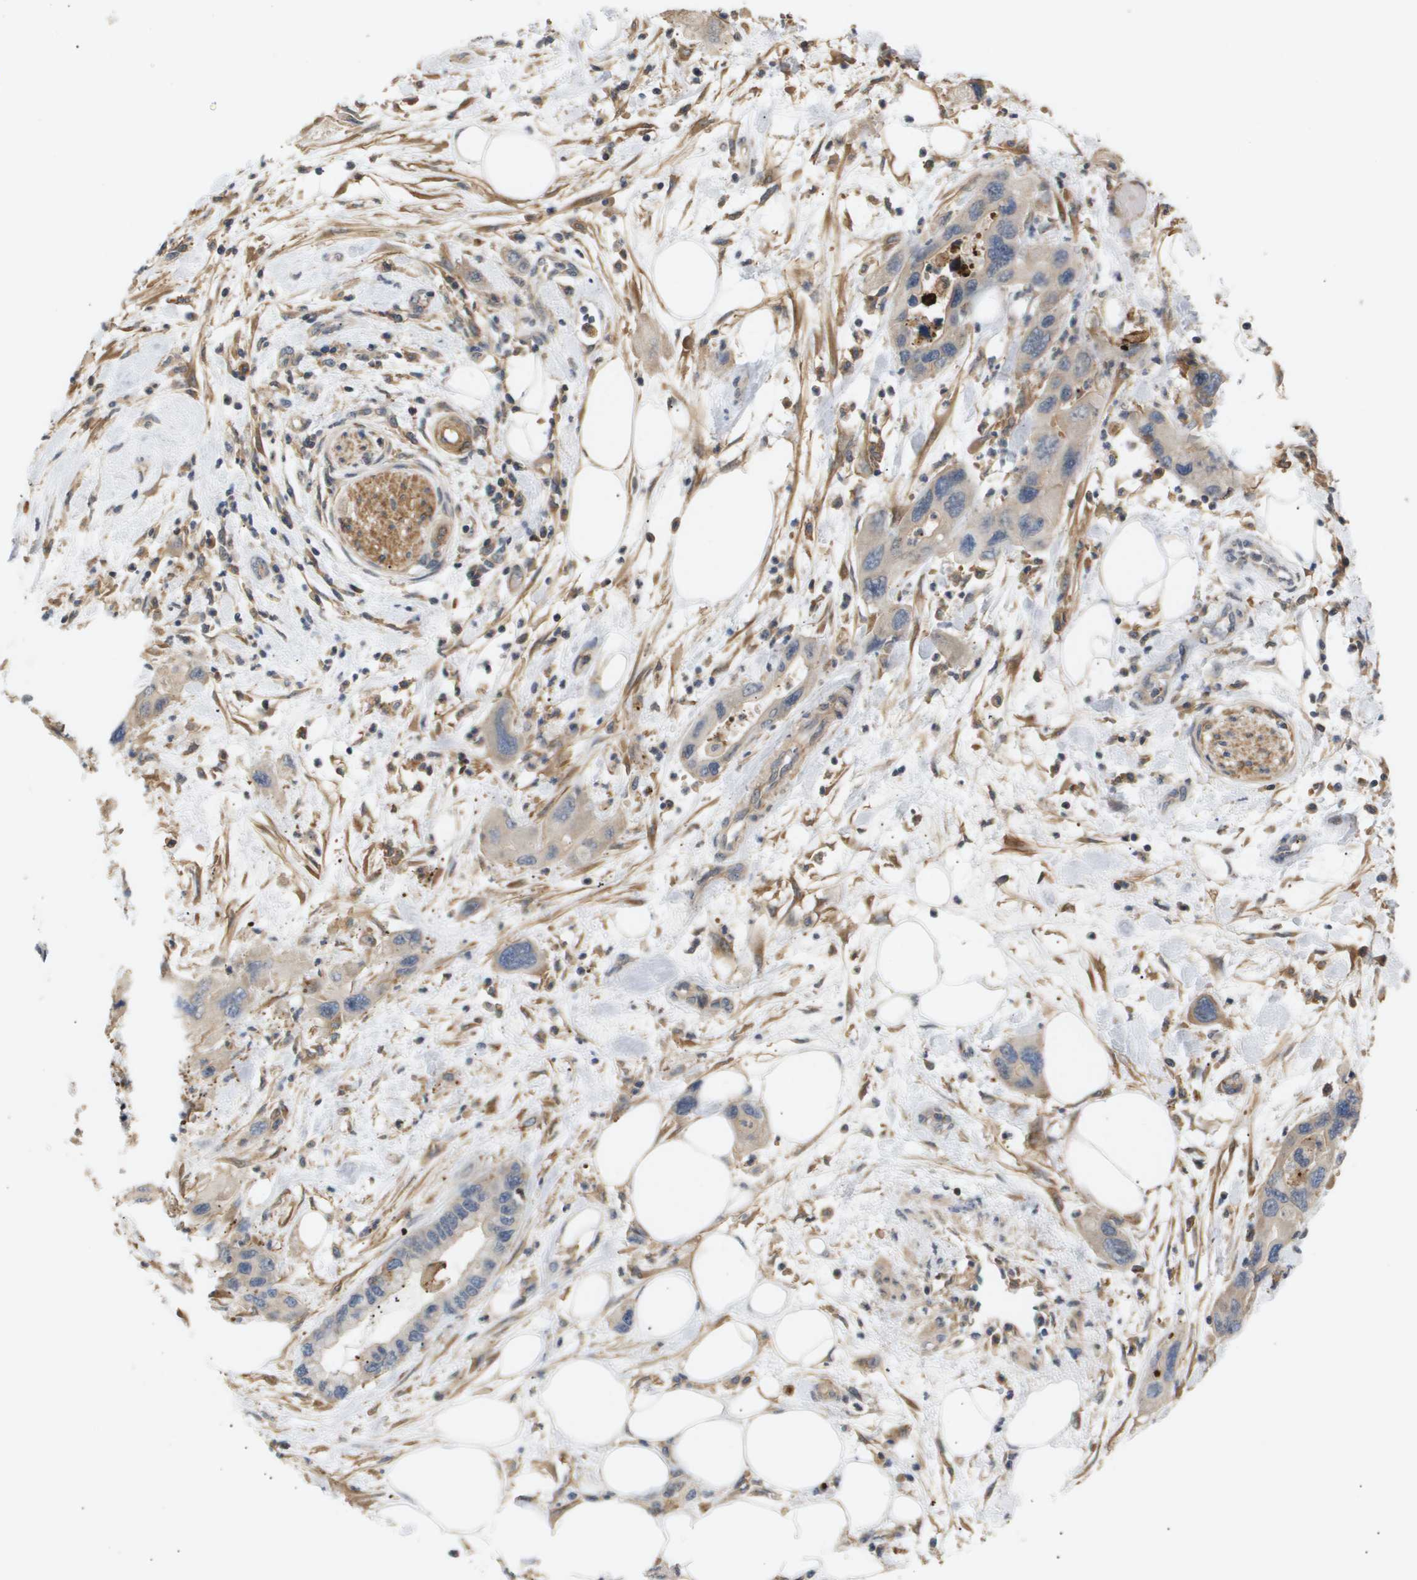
{"staining": {"intensity": "negative", "quantity": "none", "location": "none"}, "tissue": "pancreatic cancer", "cell_type": "Tumor cells", "image_type": "cancer", "snomed": [{"axis": "morphology", "description": "Normal tissue, NOS"}, {"axis": "morphology", "description": "Adenocarcinoma, NOS"}, {"axis": "topography", "description": "Pancreas"}], "caption": "Pancreatic cancer (adenocarcinoma) stained for a protein using immunohistochemistry (IHC) demonstrates no staining tumor cells.", "gene": "CORO2B", "patient": {"sex": "female", "age": 71}}